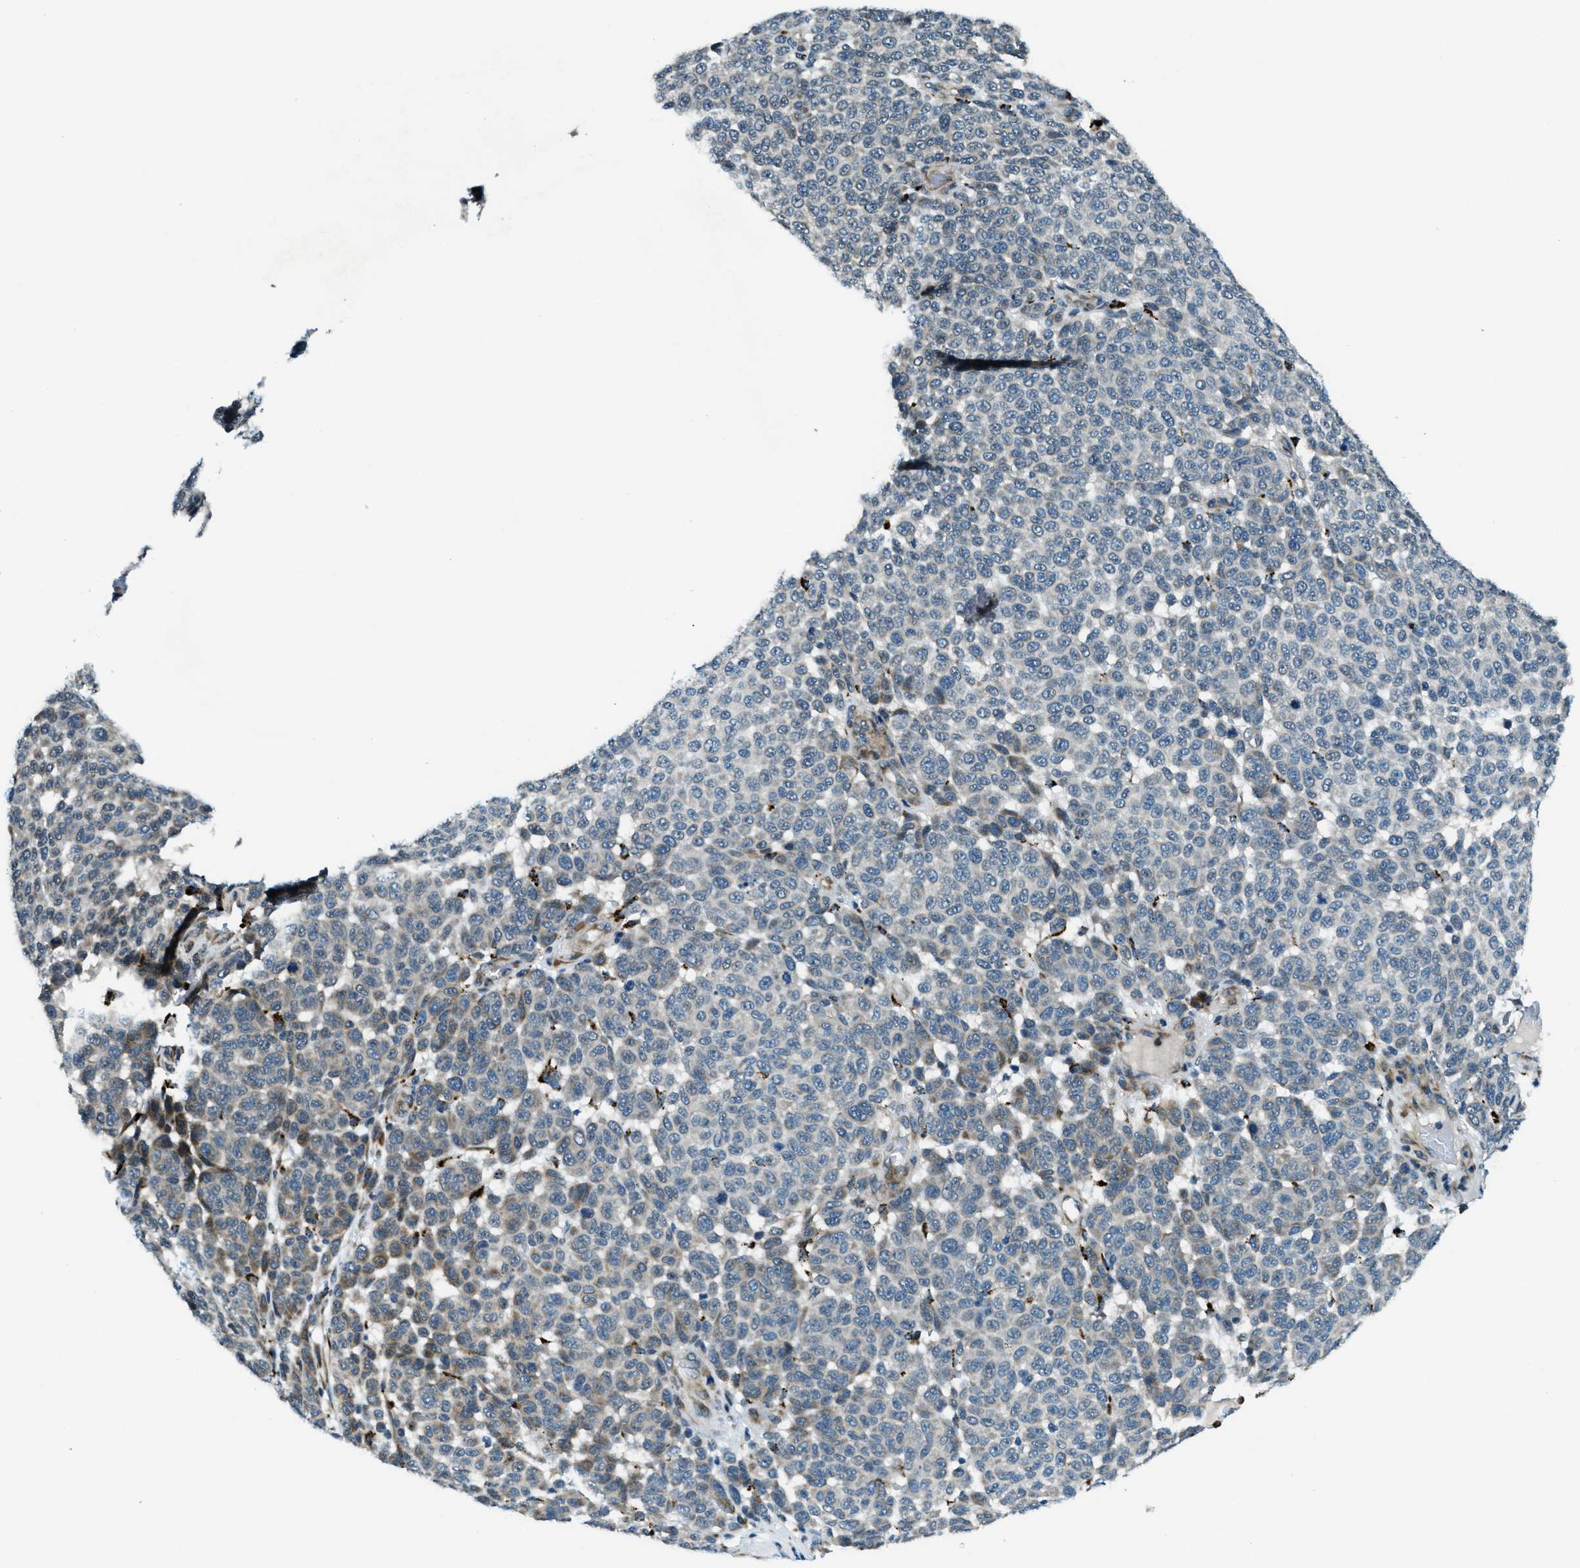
{"staining": {"intensity": "moderate", "quantity": "<25%", "location": "cytoplasmic/membranous"}, "tissue": "melanoma", "cell_type": "Tumor cells", "image_type": "cancer", "snomed": [{"axis": "morphology", "description": "Malignant melanoma, NOS"}, {"axis": "topography", "description": "Skin"}], "caption": "Moderate cytoplasmic/membranous staining for a protein is appreciated in approximately <25% of tumor cells of malignant melanoma using IHC.", "gene": "GINM1", "patient": {"sex": "male", "age": 59}}